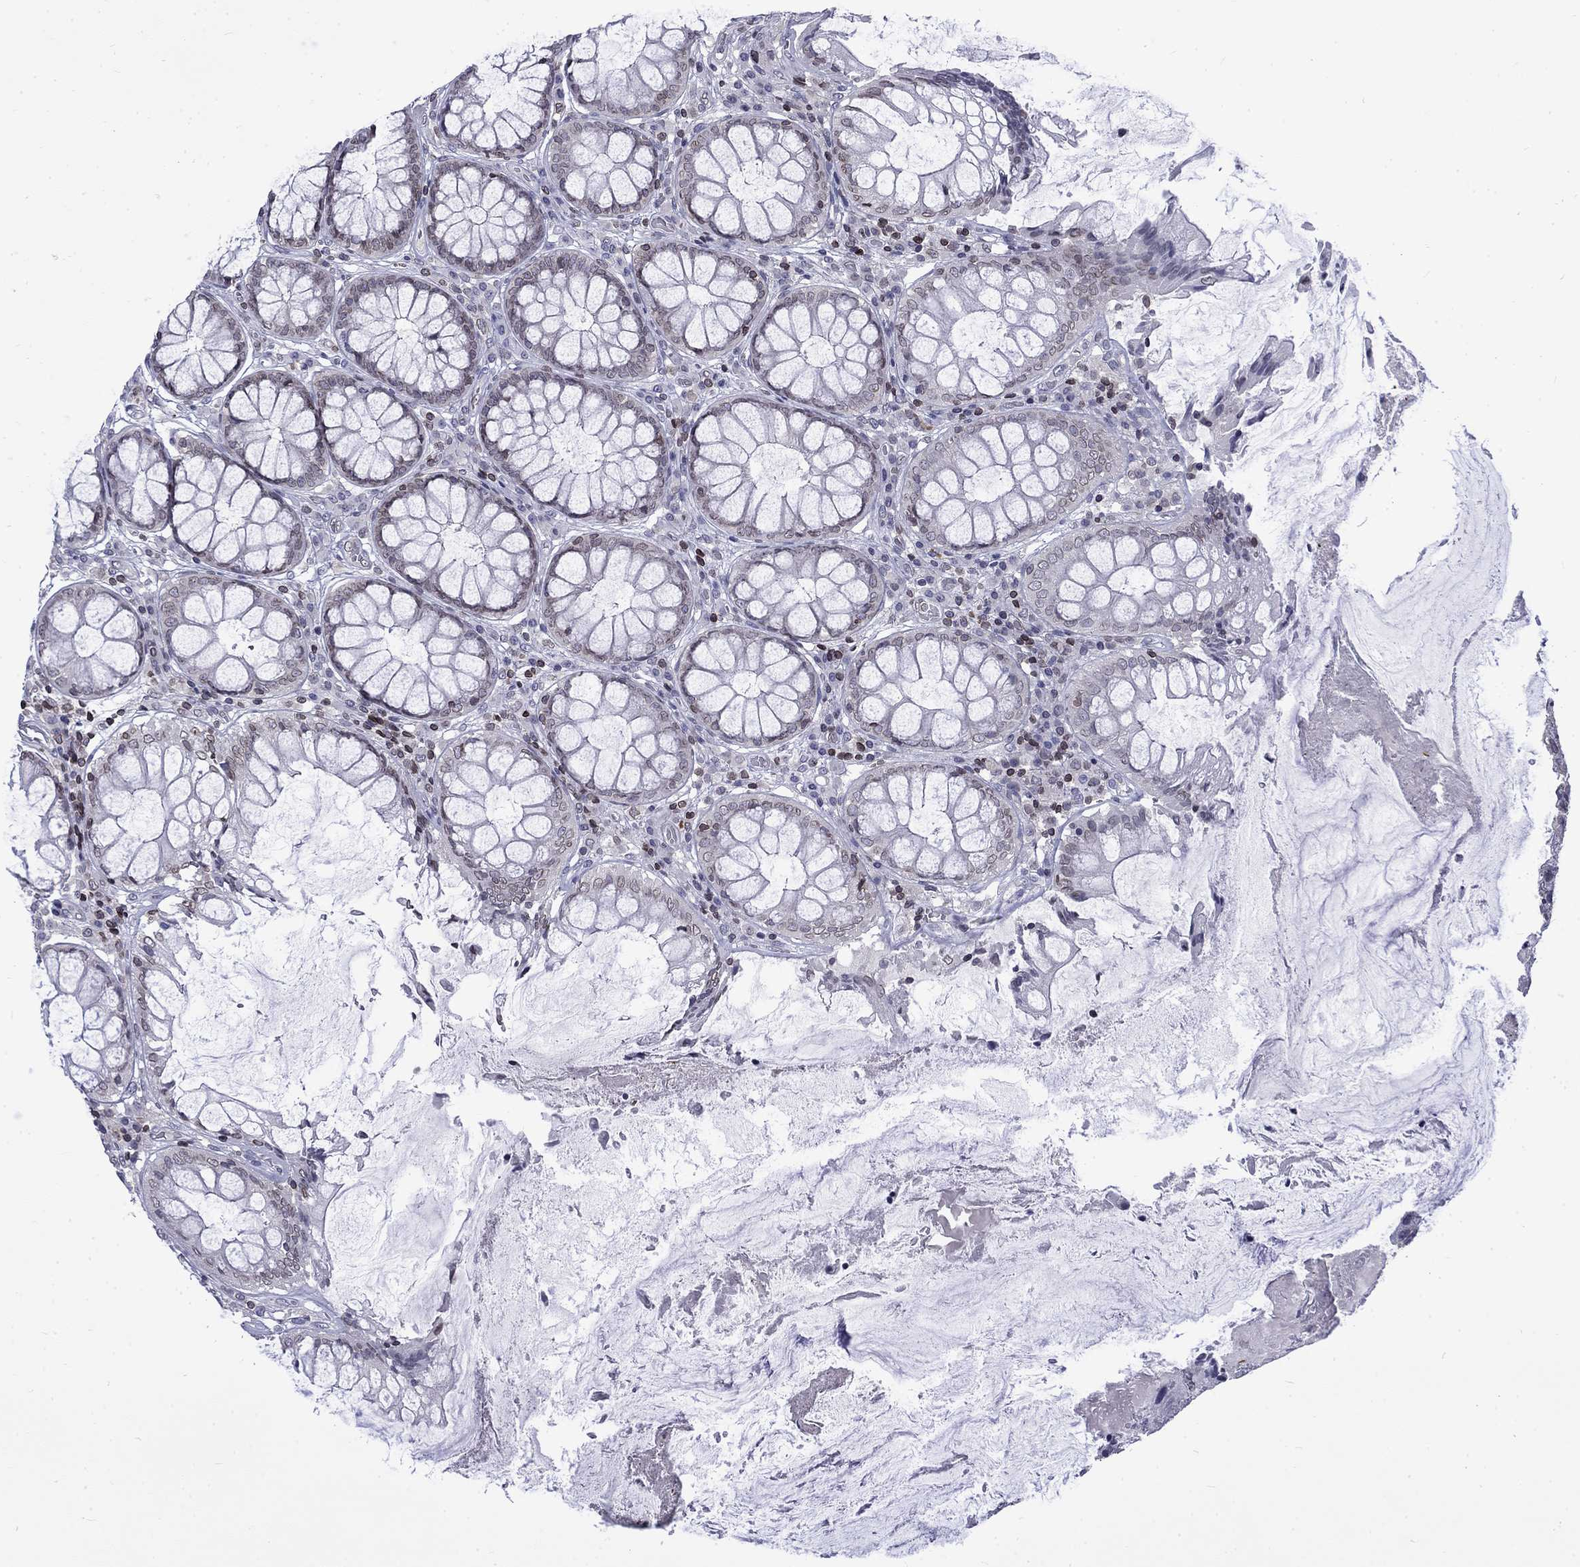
{"staining": {"intensity": "negative", "quantity": "none", "location": "none"}, "tissue": "colorectal cancer", "cell_type": "Tumor cells", "image_type": "cancer", "snomed": [{"axis": "morphology", "description": "Adenocarcinoma, NOS"}, {"axis": "topography", "description": "Colon"}], "caption": "High power microscopy histopathology image of an IHC image of colorectal cancer (adenocarcinoma), revealing no significant positivity in tumor cells.", "gene": "SLA", "patient": {"sex": "female", "age": 86}}